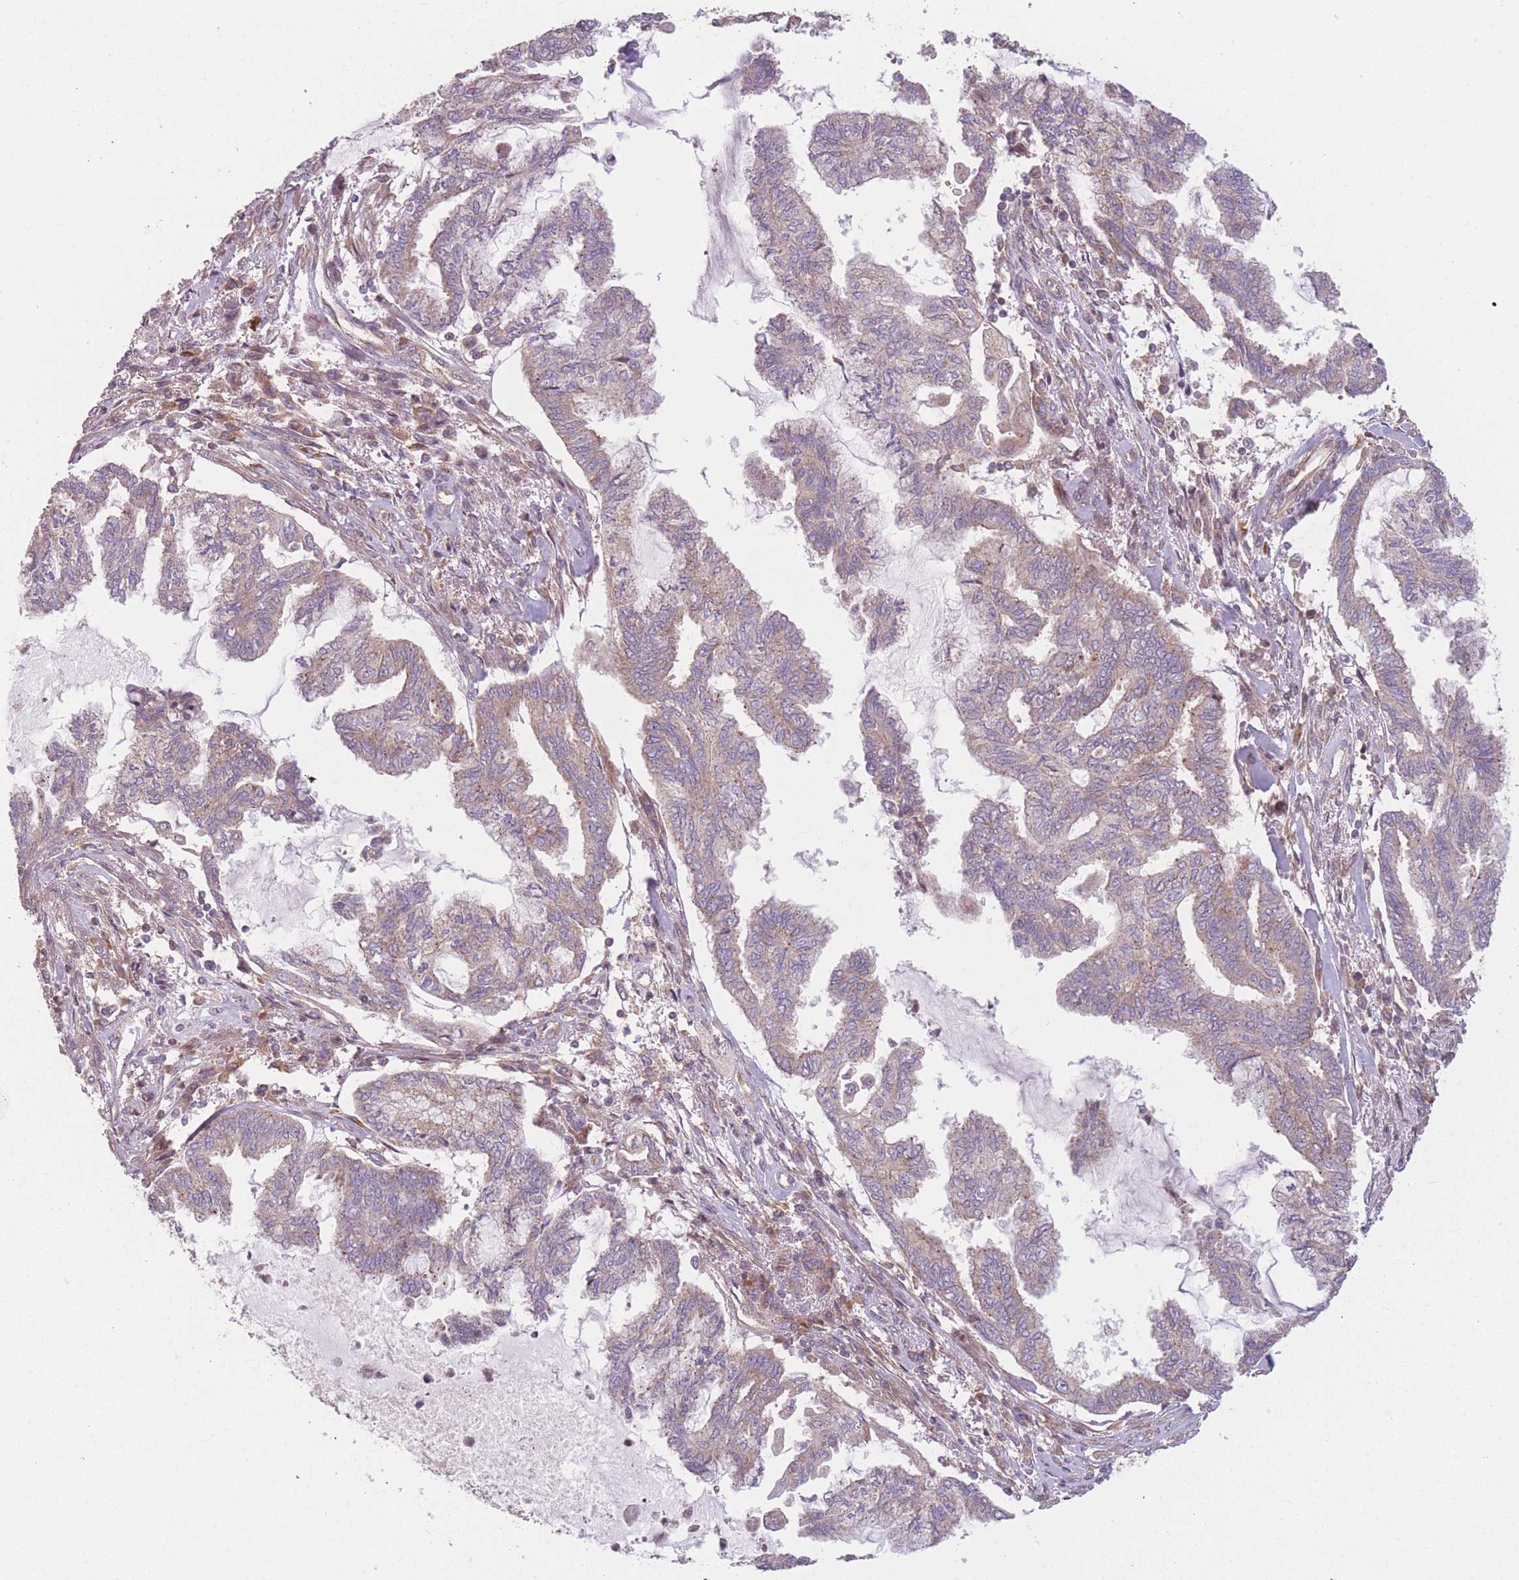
{"staining": {"intensity": "weak", "quantity": "25%-75%", "location": "cytoplasmic/membranous"}, "tissue": "endometrial cancer", "cell_type": "Tumor cells", "image_type": "cancer", "snomed": [{"axis": "morphology", "description": "Adenocarcinoma, NOS"}, {"axis": "topography", "description": "Endometrium"}], "caption": "Immunohistochemistry histopathology image of human endometrial cancer stained for a protein (brown), which reveals low levels of weak cytoplasmic/membranous expression in about 25%-75% of tumor cells.", "gene": "WASHC2A", "patient": {"sex": "female", "age": 86}}